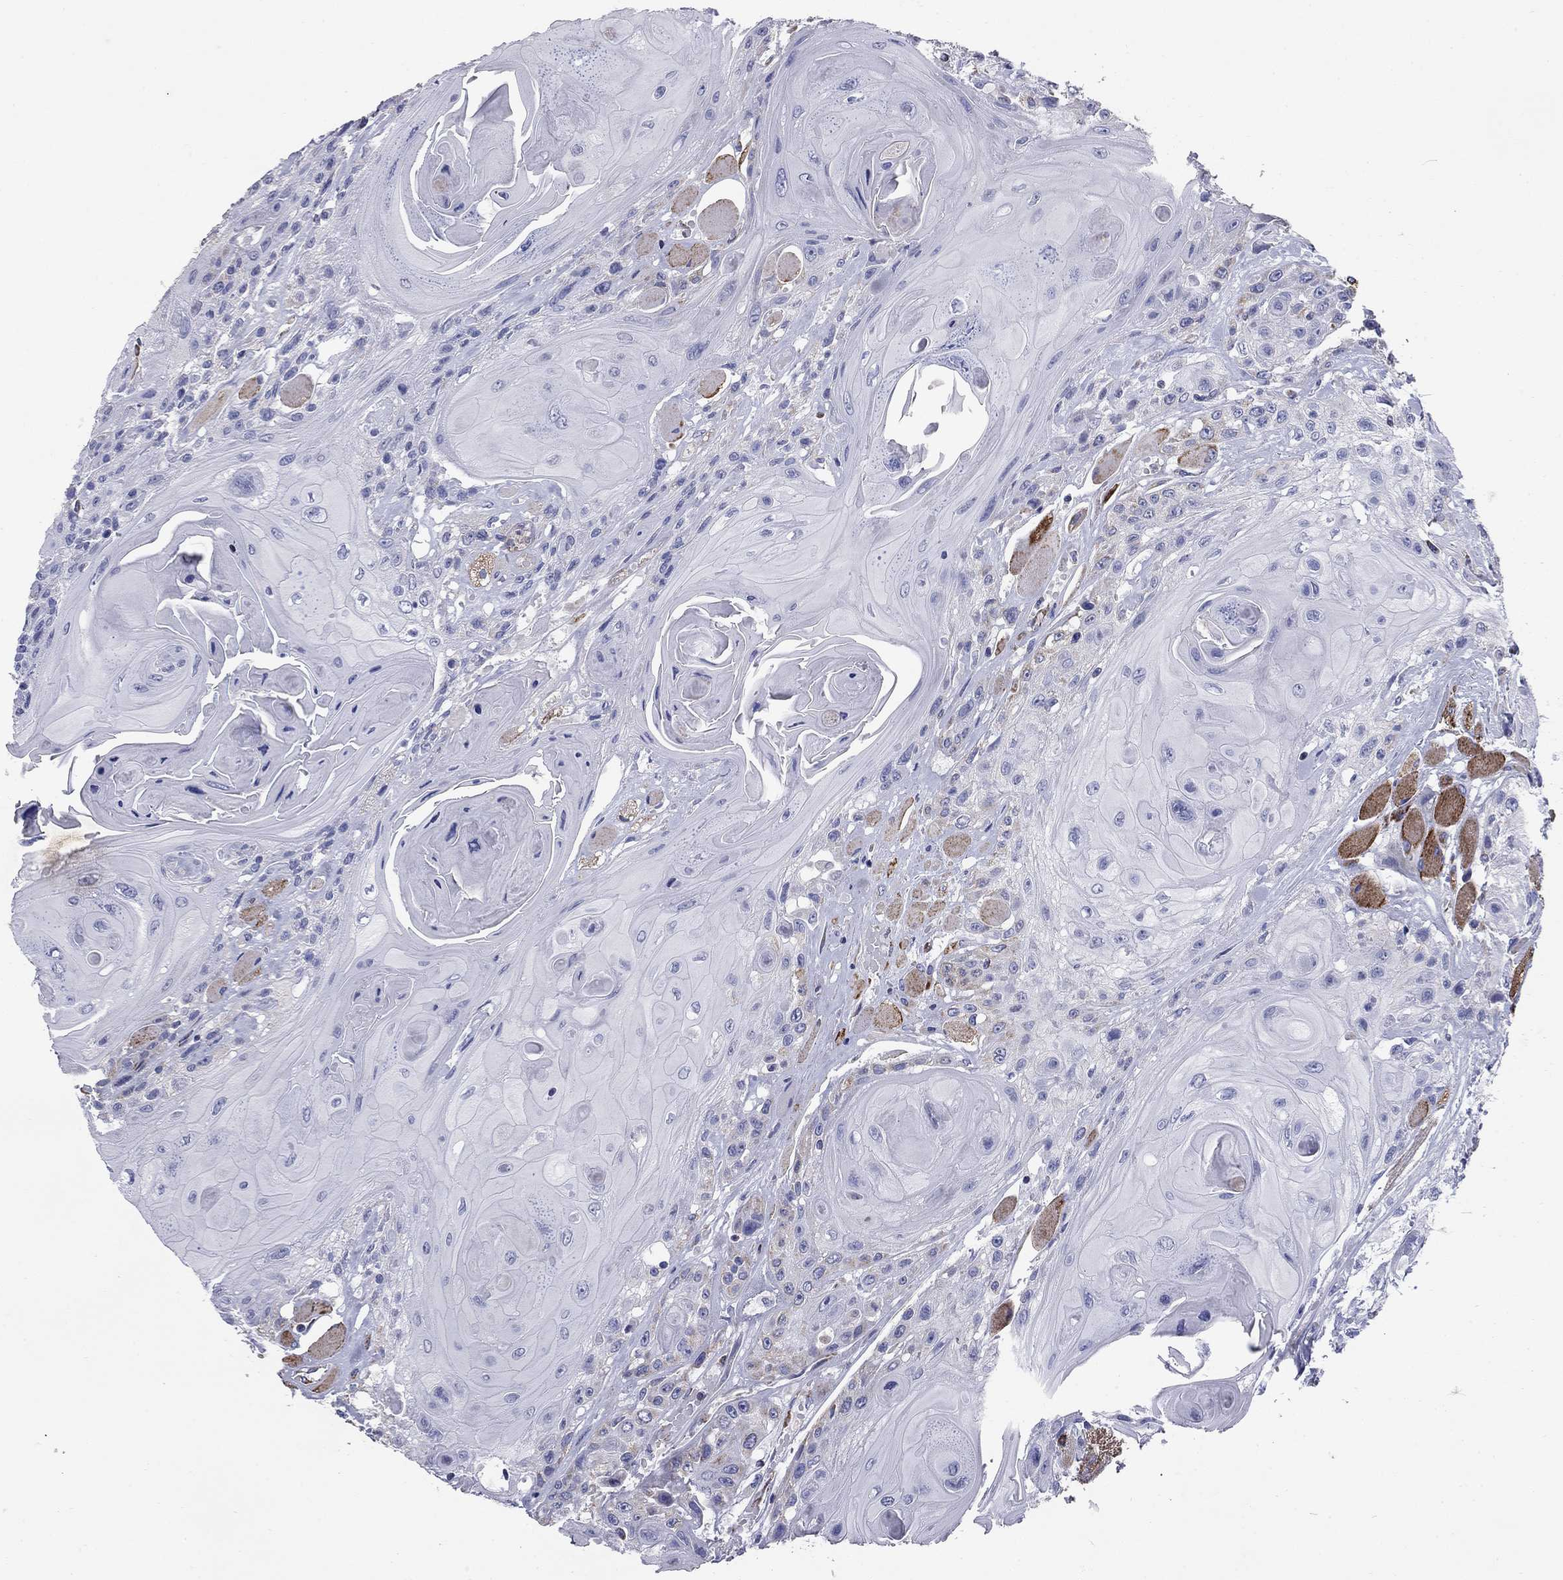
{"staining": {"intensity": "negative", "quantity": "none", "location": "none"}, "tissue": "head and neck cancer", "cell_type": "Tumor cells", "image_type": "cancer", "snomed": [{"axis": "morphology", "description": "Squamous cell carcinoma, NOS"}, {"axis": "topography", "description": "Head-Neck"}], "caption": "Immunohistochemical staining of head and neck cancer (squamous cell carcinoma) exhibits no significant expression in tumor cells. (IHC, brightfield microscopy, high magnification).", "gene": "NDUFA4L2", "patient": {"sex": "female", "age": 59}}